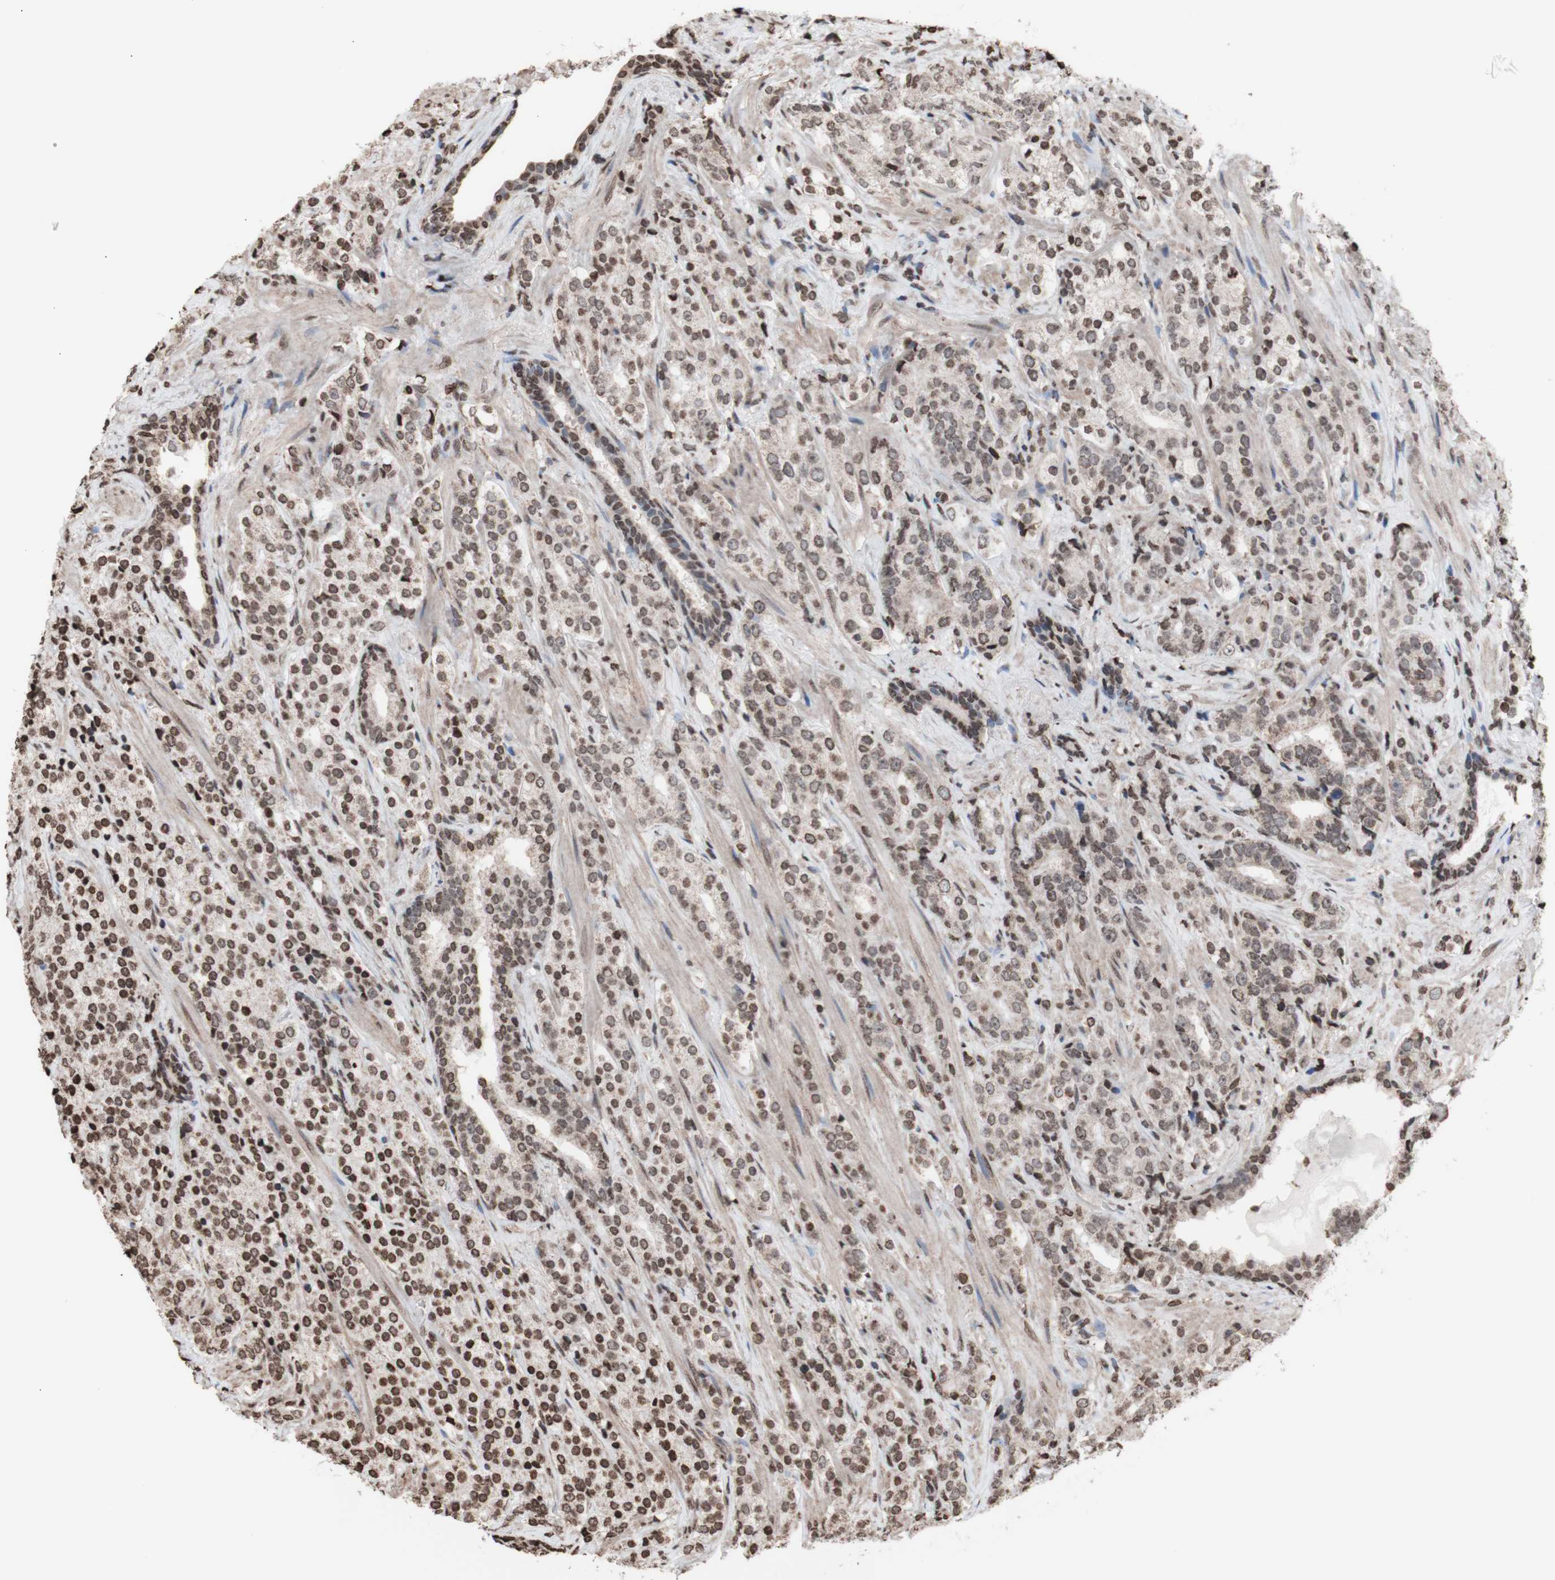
{"staining": {"intensity": "moderate", "quantity": ">75%", "location": "nuclear"}, "tissue": "prostate cancer", "cell_type": "Tumor cells", "image_type": "cancer", "snomed": [{"axis": "morphology", "description": "Adenocarcinoma, High grade"}, {"axis": "topography", "description": "Prostate"}], "caption": "Immunohistochemistry (IHC) micrograph of neoplastic tissue: prostate adenocarcinoma (high-grade) stained using immunohistochemistry exhibits medium levels of moderate protein expression localized specifically in the nuclear of tumor cells, appearing as a nuclear brown color.", "gene": "SNAI2", "patient": {"sex": "male", "age": 71}}